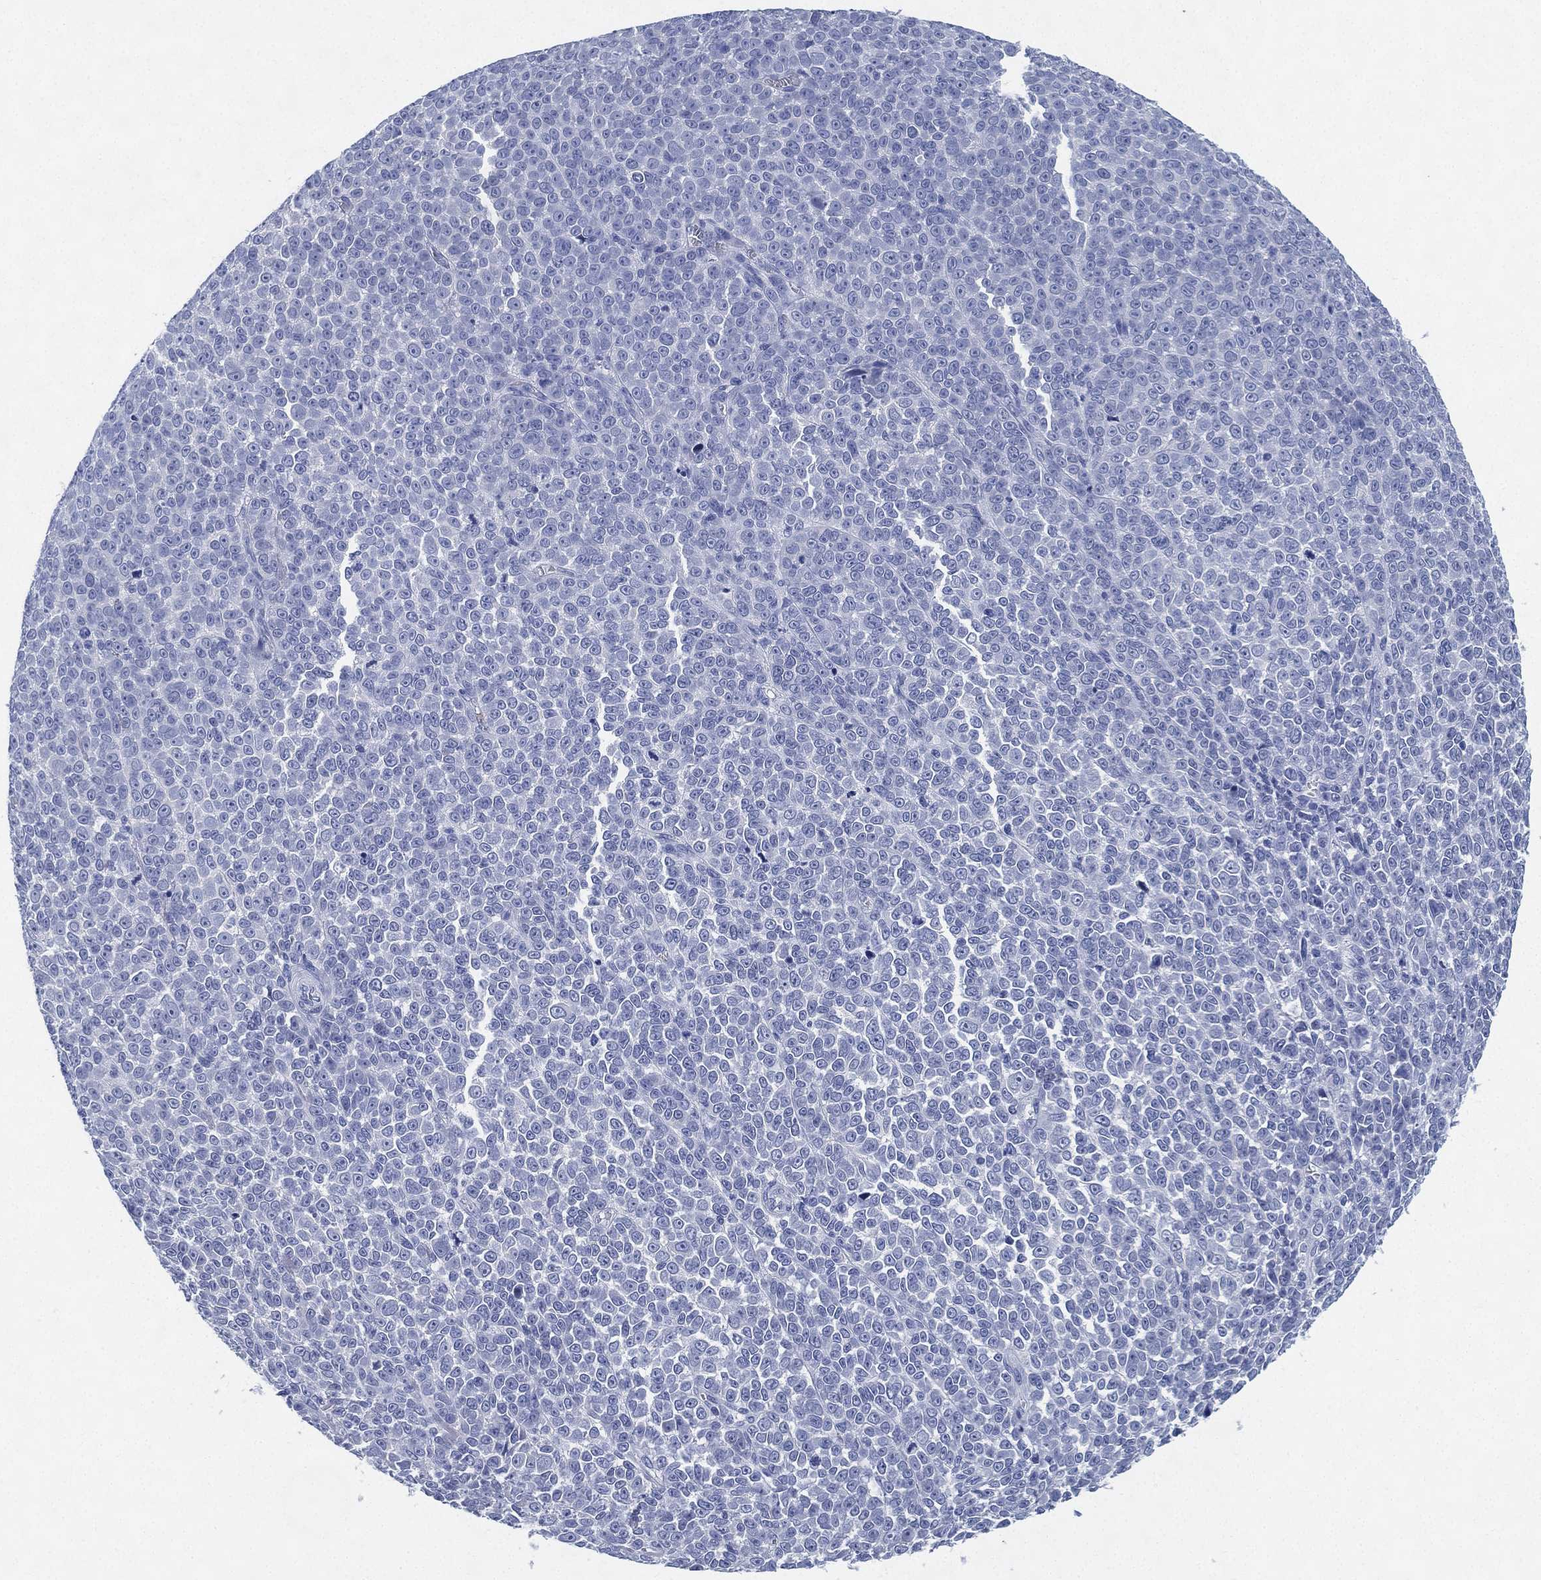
{"staining": {"intensity": "negative", "quantity": "none", "location": "none"}, "tissue": "melanoma", "cell_type": "Tumor cells", "image_type": "cancer", "snomed": [{"axis": "morphology", "description": "Malignant melanoma, NOS"}, {"axis": "topography", "description": "Skin"}], "caption": "Malignant melanoma was stained to show a protein in brown. There is no significant staining in tumor cells. (Stains: DAB IHC with hematoxylin counter stain, Microscopy: brightfield microscopy at high magnification).", "gene": "DEFB121", "patient": {"sex": "female", "age": 95}}